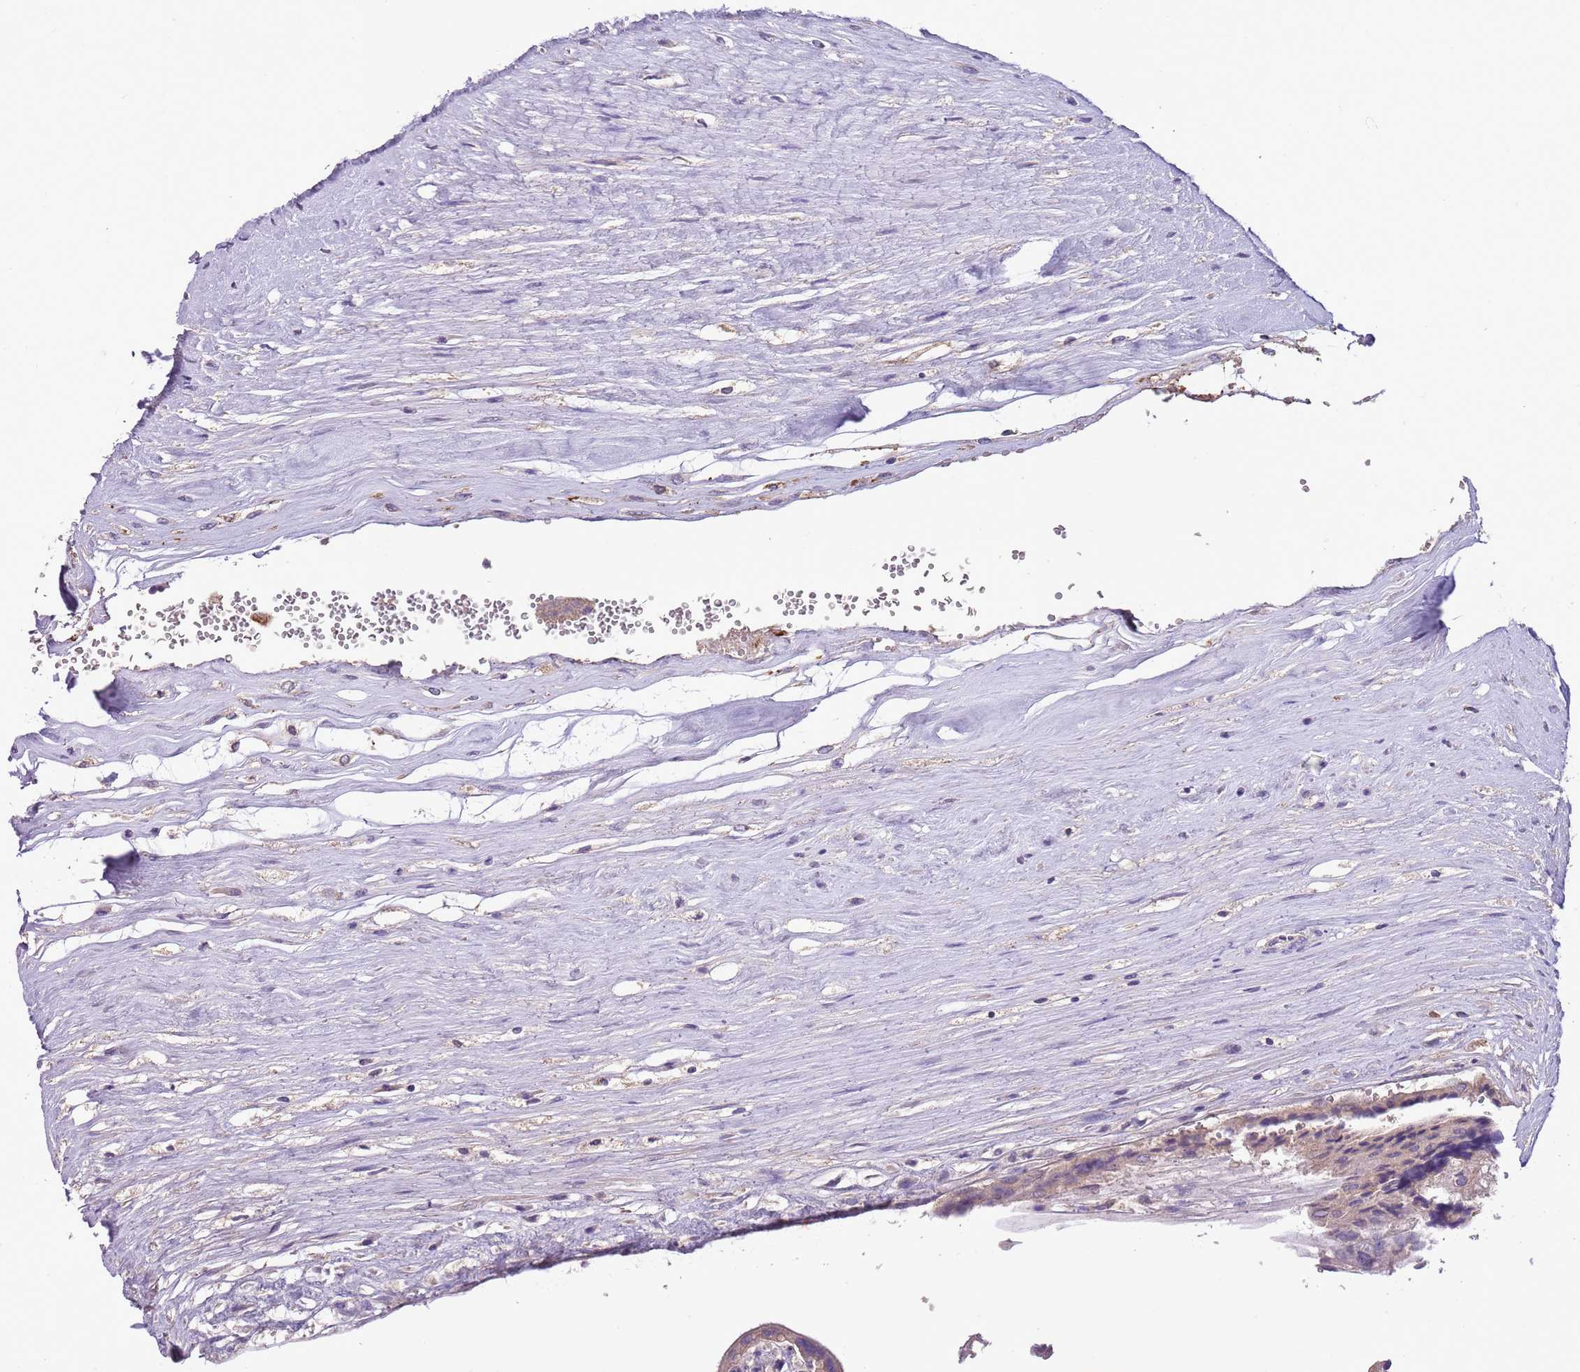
{"staining": {"intensity": "strong", "quantity": ">75%", "location": "cytoplasmic/membranous"}, "tissue": "placenta", "cell_type": "Trophoblastic cells", "image_type": "normal", "snomed": [{"axis": "morphology", "description": "Normal tissue, NOS"}, {"axis": "topography", "description": "Placenta"}], "caption": "Immunohistochemistry of benign placenta shows high levels of strong cytoplasmic/membranous positivity in approximately >75% of trophoblastic cells. Nuclei are stained in blue.", "gene": "HES3", "patient": {"sex": "female", "age": 37}}